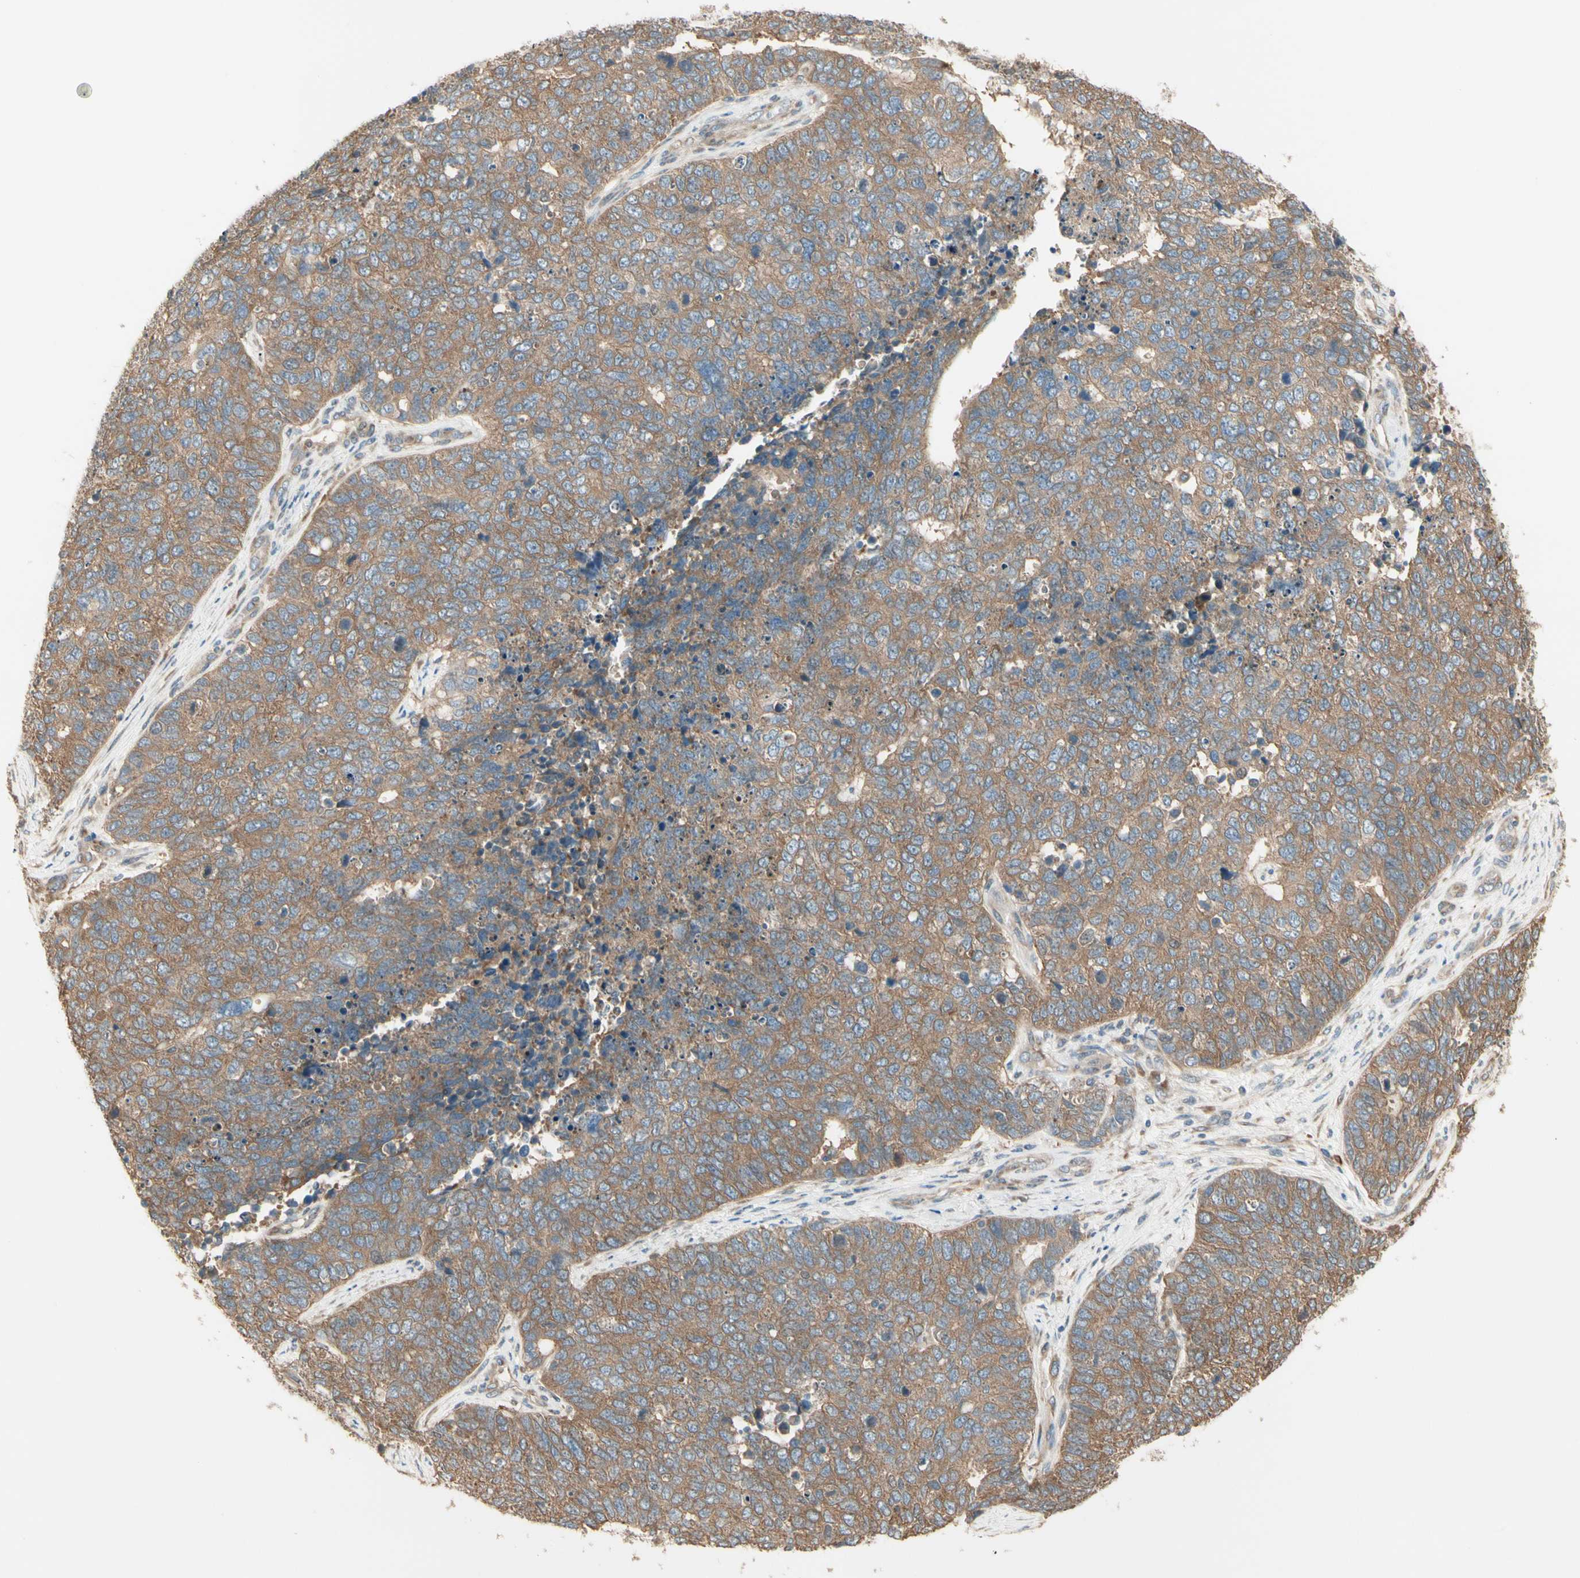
{"staining": {"intensity": "moderate", "quantity": ">75%", "location": "cytoplasmic/membranous"}, "tissue": "cervical cancer", "cell_type": "Tumor cells", "image_type": "cancer", "snomed": [{"axis": "morphology", "description": "Squamous cell carcinoma, NOS"}, {"axis": "topography", "description": "Cervix"}], "caption": "Brown immunohistochemical staining in squamous cell carcinoma (cervical) reveals moderate cytoplasmic/membranous positivity in about >75% of tumor cells. The staining was performed using DAB (3,3'-diaminobenzidine), with brown indicating positive protein expression. Nuclei are stained blue with hematoxylin.", "gene": "IRAG1", "patient": {"sex": "female", "age": 63}}